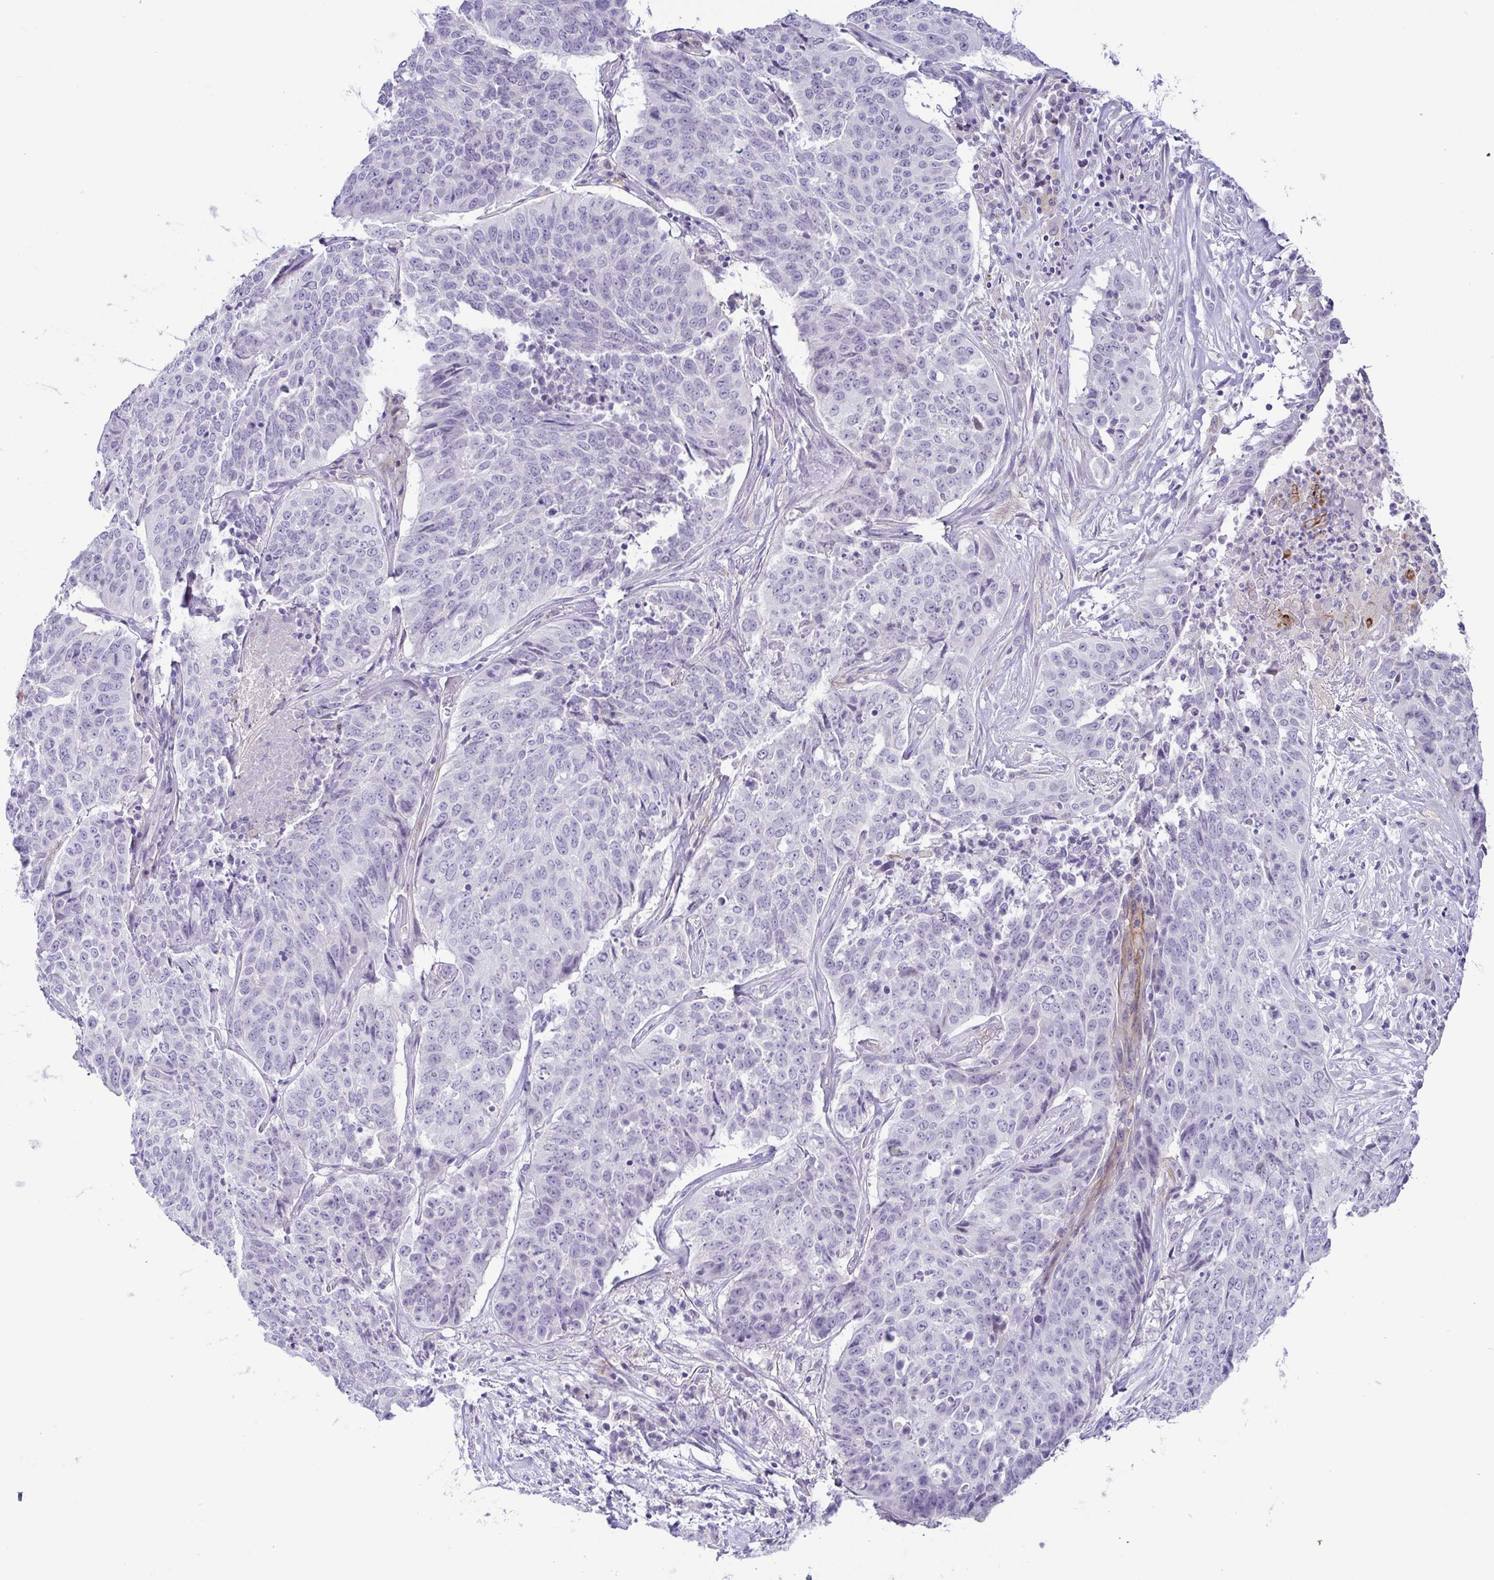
{"staining": {"intensity": "negative", "quantity": "none", "location": "none"}, "tissue": "lung cancer", "cell_type": "Tumor cells", "image_type": "cancer", "snomed": [{"axis": "morphology", "description": "Normal tissue, NOS"}, {"axis": "morphology", "description": "Squamous cell carcinoma, NOS"}, {"axis": "topography", "description": "Bronchus"}, {"axis": "topography", "description": "Lung"}], "caption": "Immunohistochemistry (IHC) image of lung squamous cell carcinoma stained for a protein (brown), which displays no positivity in tumor cells.", "gene": "TERT", "patient": {"sex": "male", "age": 64}}